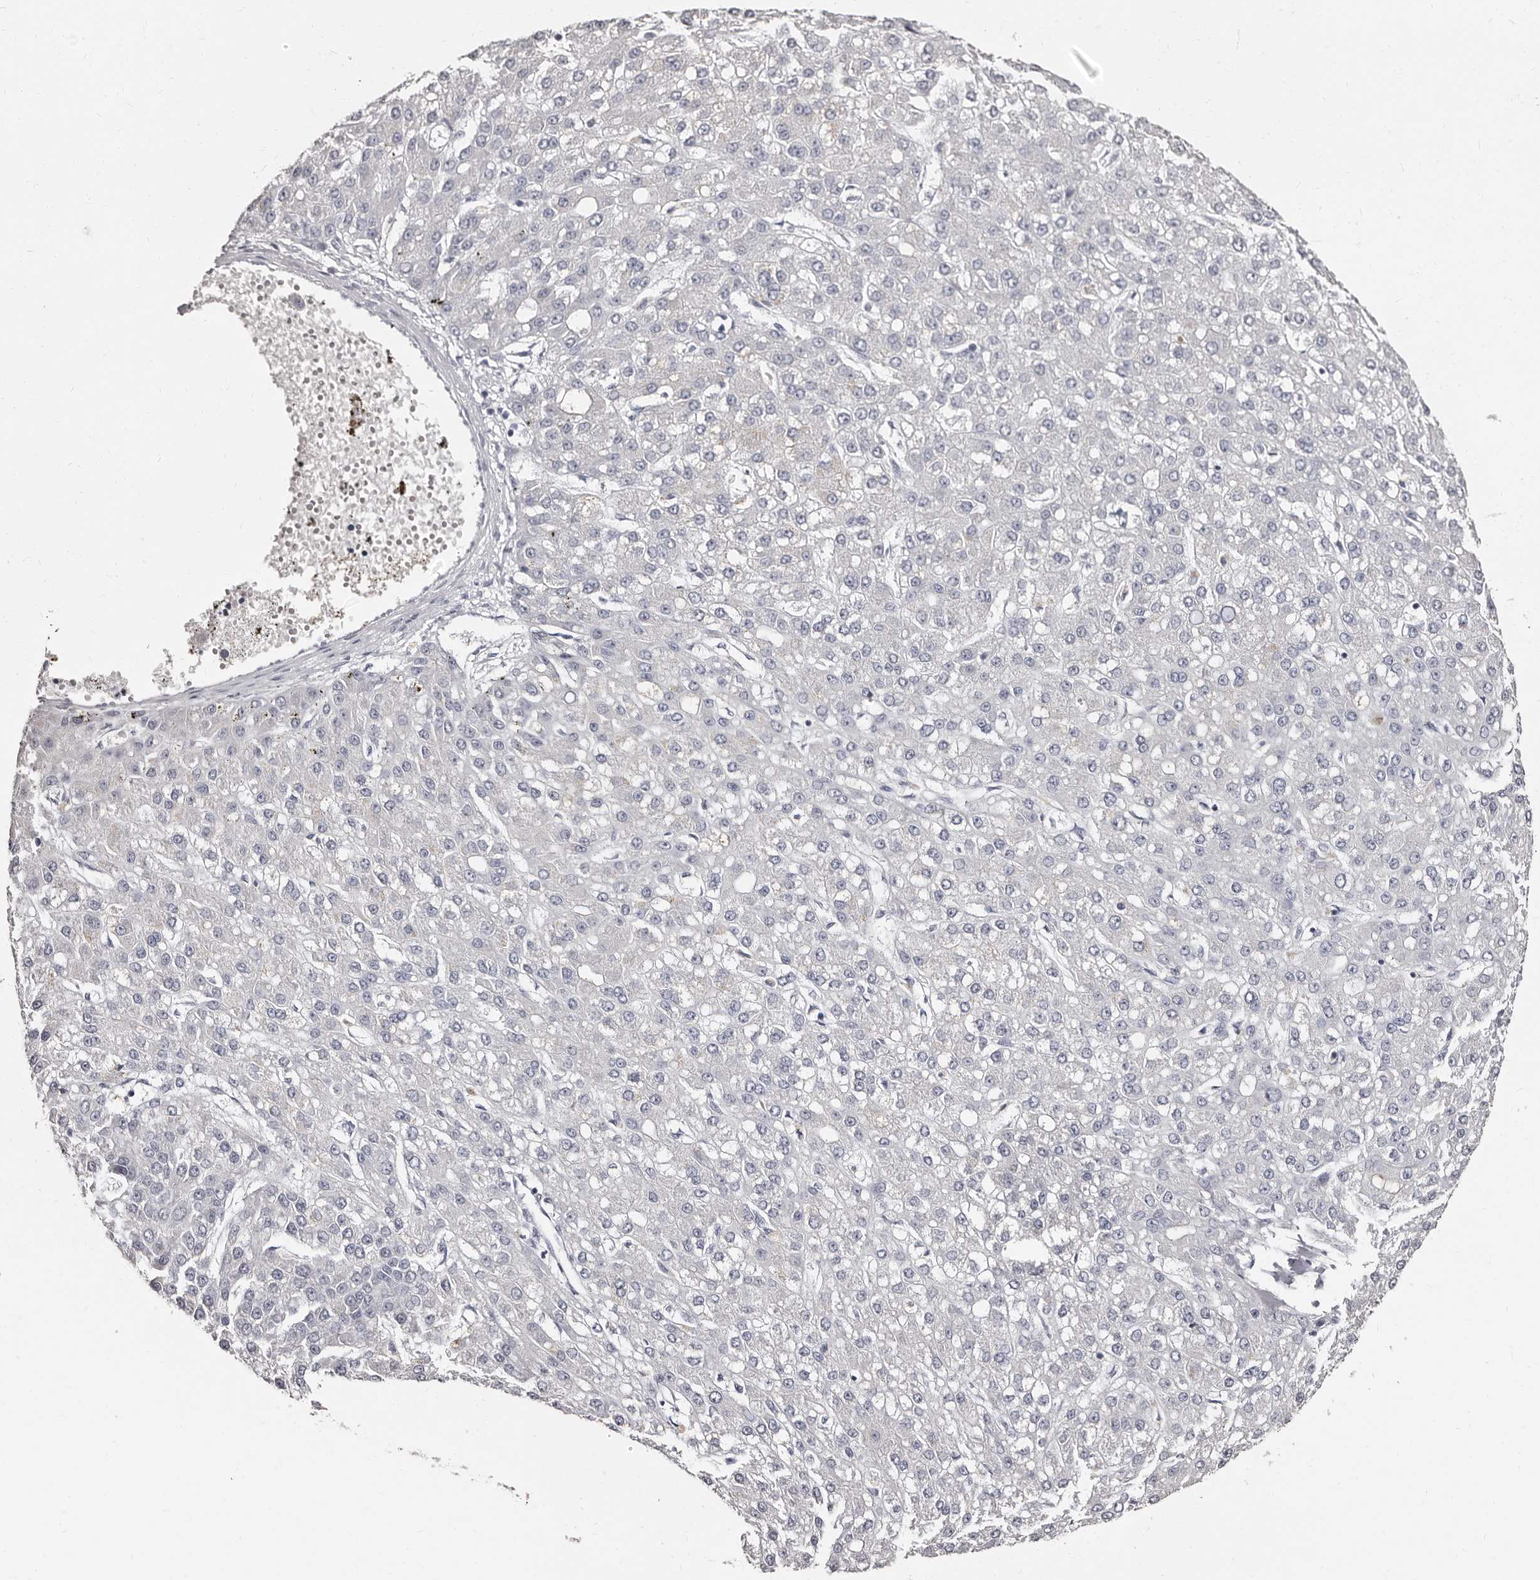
{"staining": {"intensity": "negative", "quantity": "none", "location": "none"}, "tissue": "liver cancer", "cell_type": "Tumor cells", "image_type": "cancer", "snomed": [{"axis": "morphology", "description": "Carcinoma, Hepatocellular, NOS"}, {"axis": "topography", "description": "Liver"}], "caption": "This is a histopathology image of immunohistochemistry staining of hepatocellular carcinoma (liver), which shows no staining in tumor cells.", "gene": "TBC1D22B", "patient": {"sex": "male", "age": 67}}